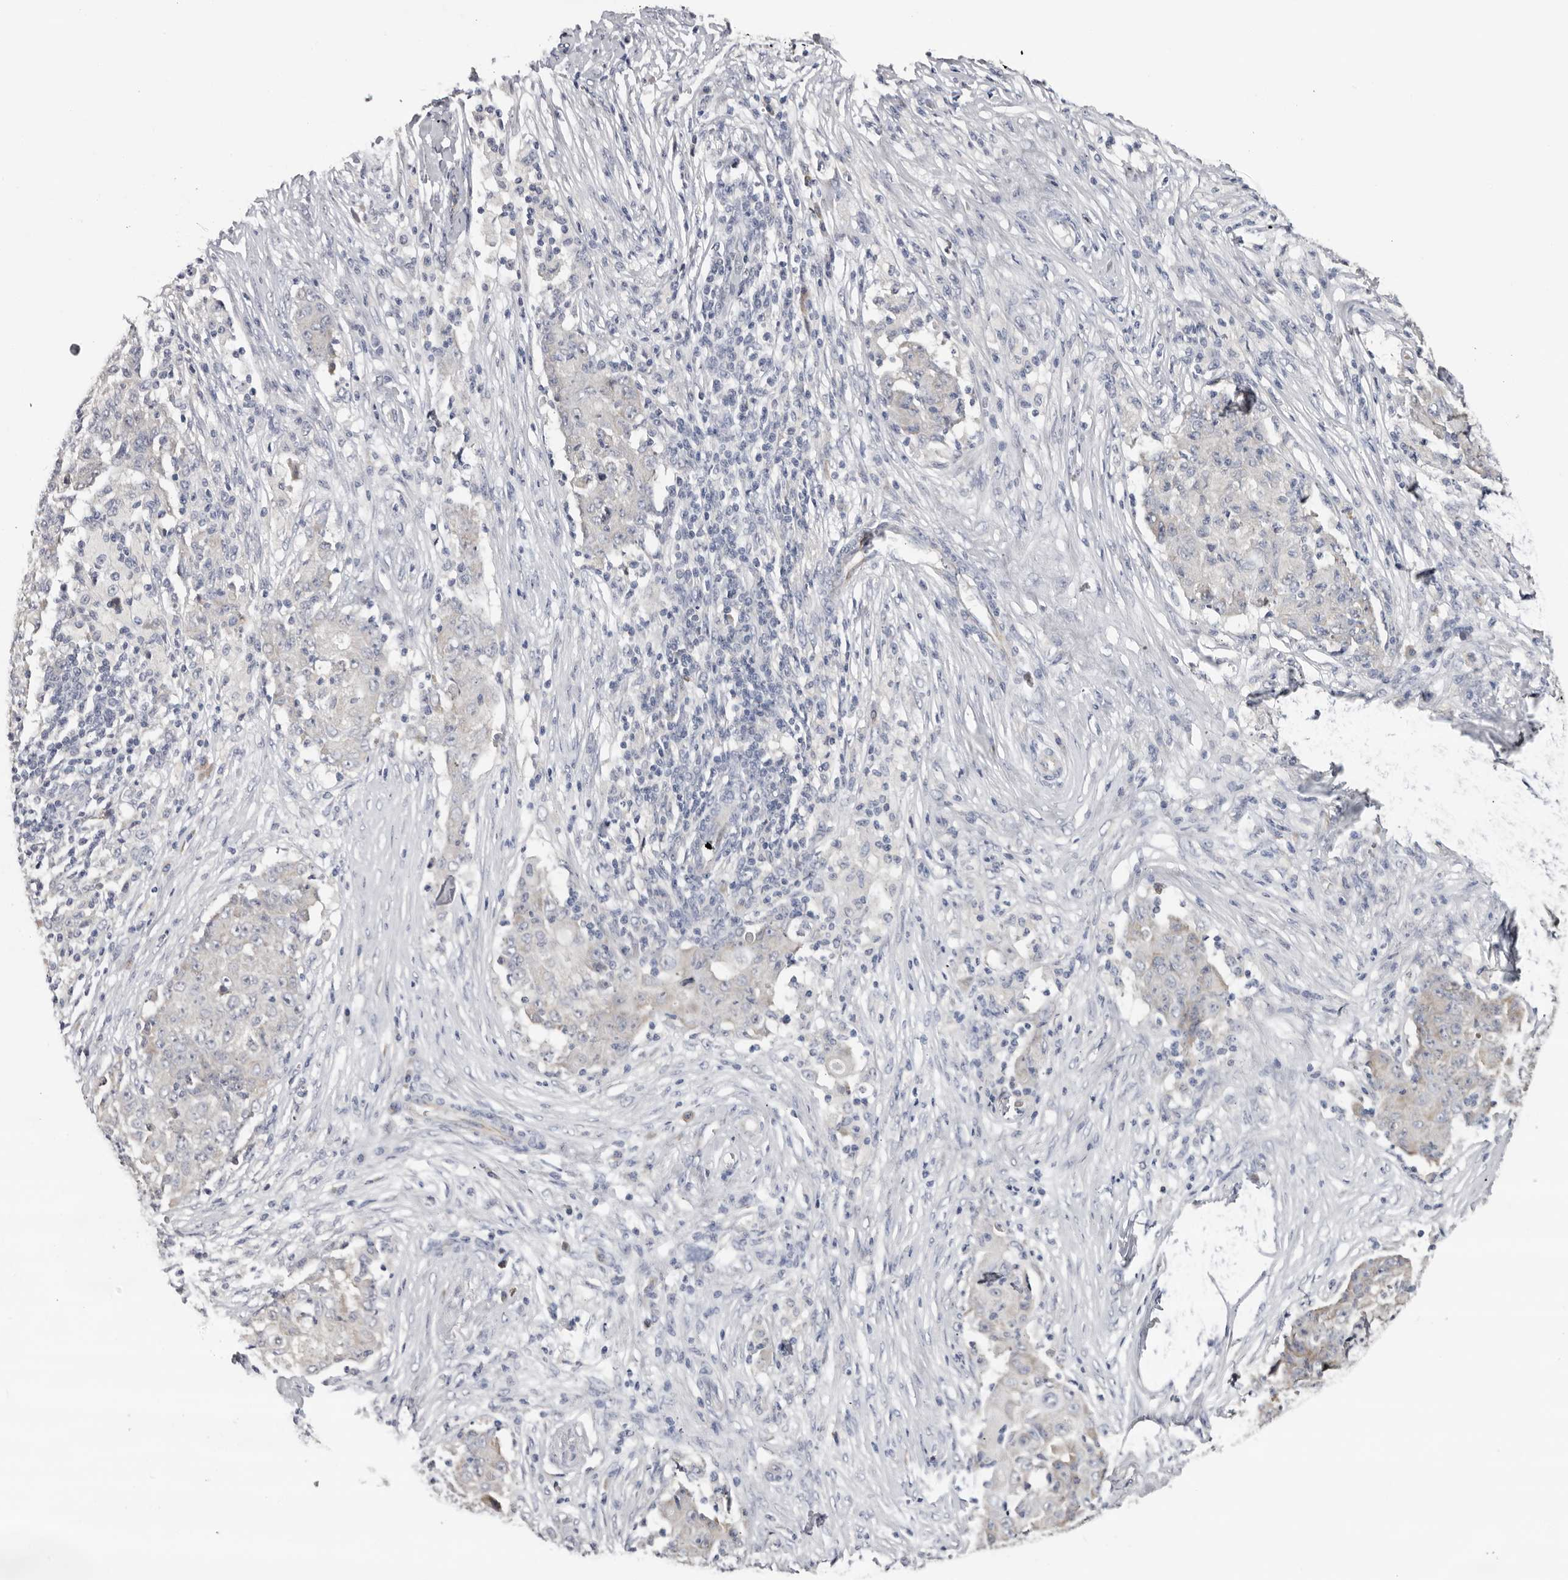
{"staining": {"intensity": "negative", "quantity": "none", "location": "none"}, "tissue": "ovarian cancer", "cell_type": "Tumor cells", "image_type": "cancer", "snomed": [{"axis": "morphology", "description": "Carcinoma, endometroid"}, {"axis": "topography", "description": "Ovary"}], "caption": "A high-resolution histopathology image shows IHC staining of ovarian cancer (endometroid carcinoma), which displays no significant positivity in tumor cells.", "gene": "KIF2B", "patient": {"sex": "female", "age": 42}}